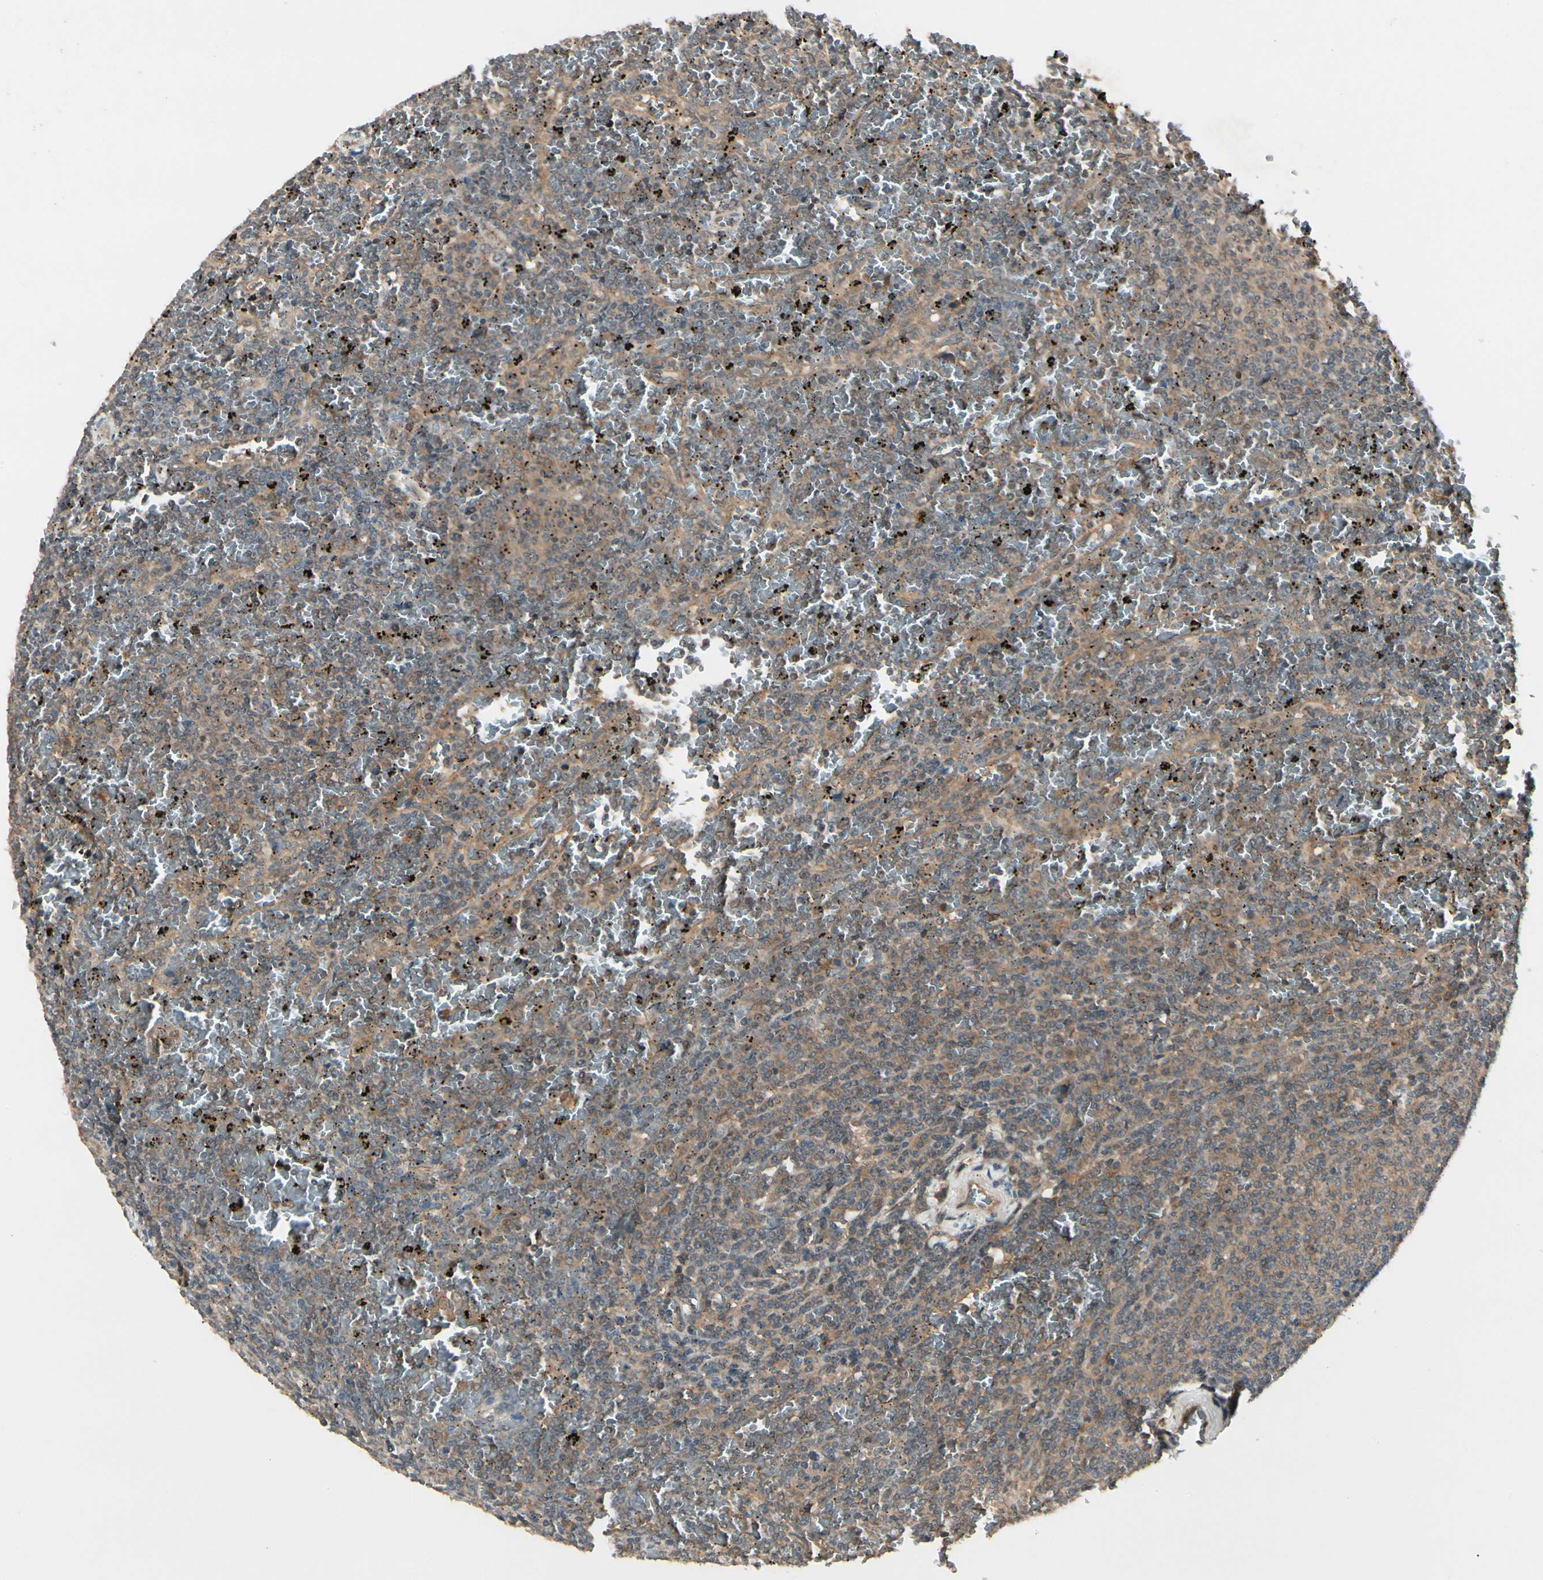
{"staining": {"intensity": "moderate", "quantity": ">75%", "location": "cytoplasmic/membranous"}, "tissue": "lymphoma", "cell_type": "Tumor cells", "image_type": "cancer", "snomed": [{"axis": "morphology", "description": "Malignant lymphoma, non-Hodgkin's type, Low grade"}, {"axis": "topography", "description": "Spleen"}], "caption": "Immunohistochemical staining of human lymphoma exhibits medium levels of moderate cytoplasmic/membranous positivity in approximately >75% of tumor cells. The staining was performed using DAB to visualize the protein expression in brown, while the nuclei were stained in blue with hematoxylin (Magnification: 20x).", "gene": "RNF14", "patient": {"sex": "female", "age": 77}}